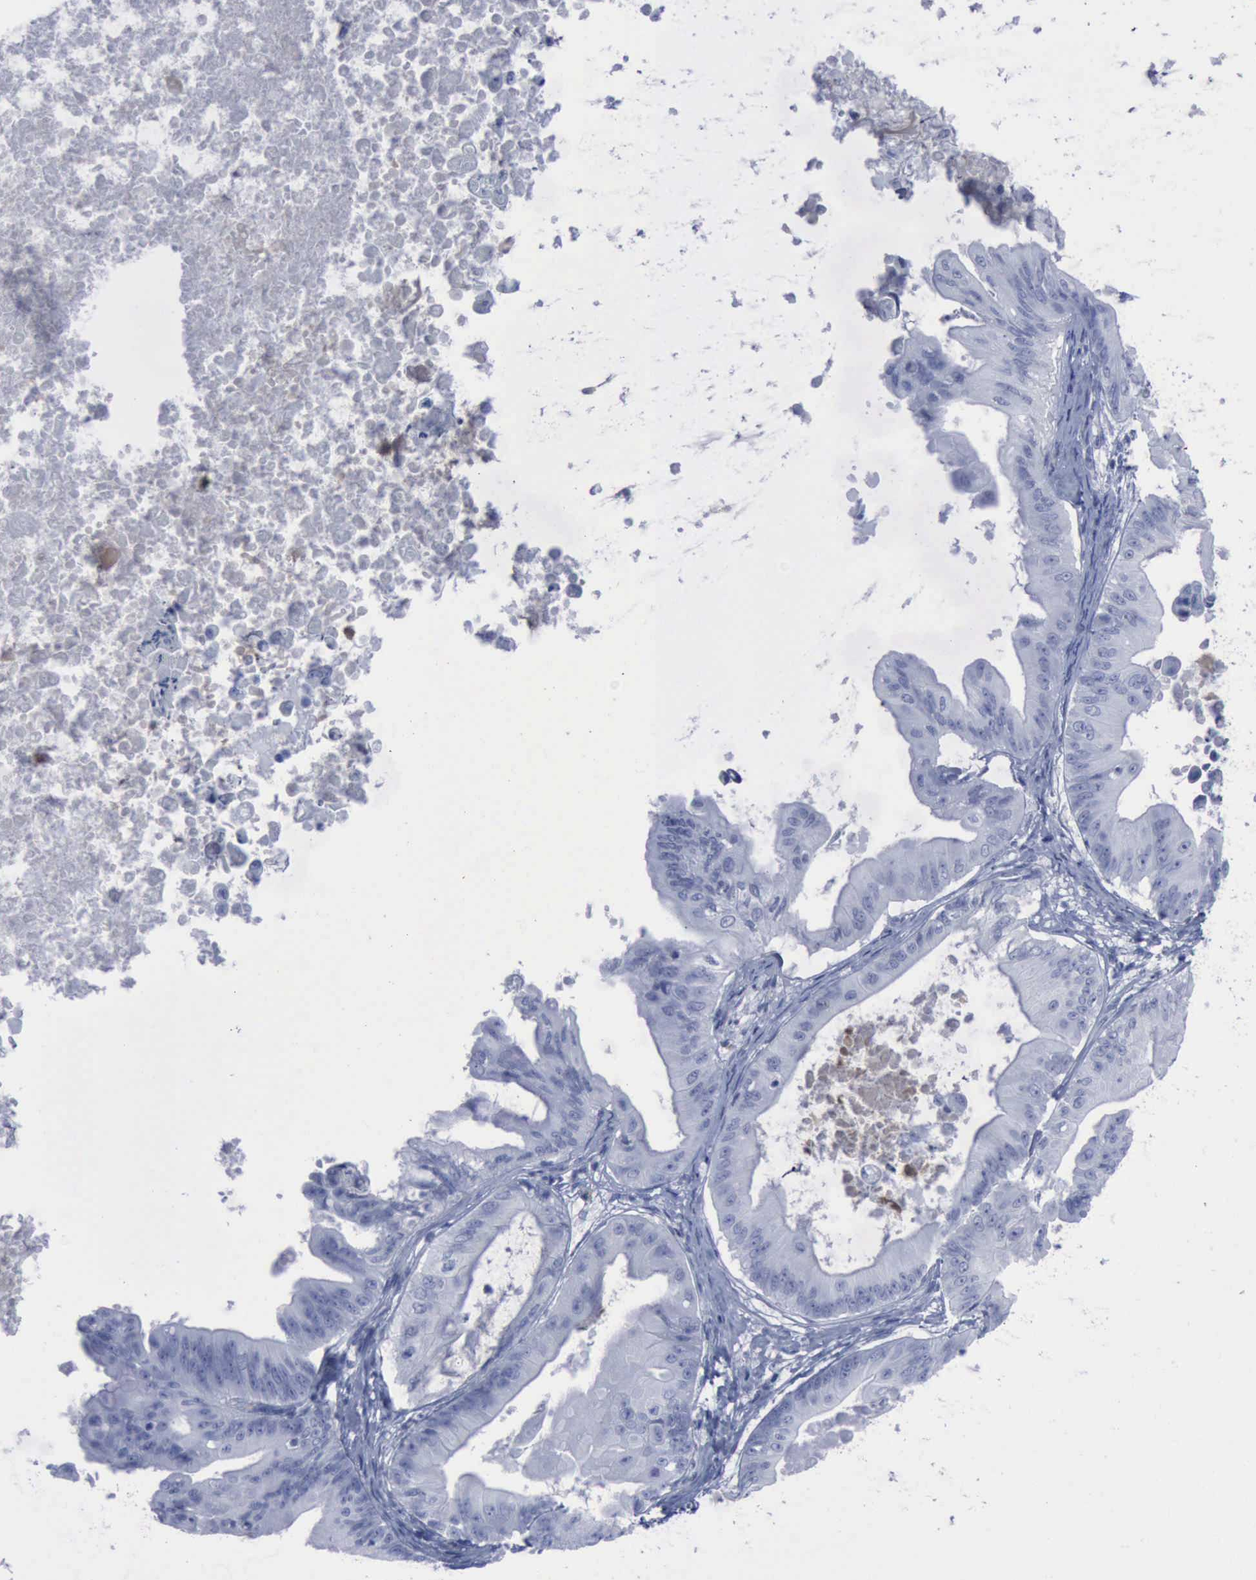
{"staining": {"intensity": "negative", "quantity": "none", "location": "none"}, "tissue": "ovarian cancer", "cell_type": "Tumor cells", "image_type": "cancer", "snomed": [{"axis": "morphology", "description": "Cystadenocarcinoma, mucinous, NOS"}, {"axis": "topography", "description": "Ovary"}], "caption": "This histopathology image is of mucinous cystadenocarcinoma (ovarian) stained with immunohistochemistry to label a protein in brown with the nuclei are counter-stained blue. There is no staining in tumor cells. Brightfield microscopy of IHC stained with DAB (3,3'-diaminobenzidine) (brown) and hematoxylin (blue), captured at high magnification.", "gene": "NGFR", "patient": {"sex": "female", "age": 37}}